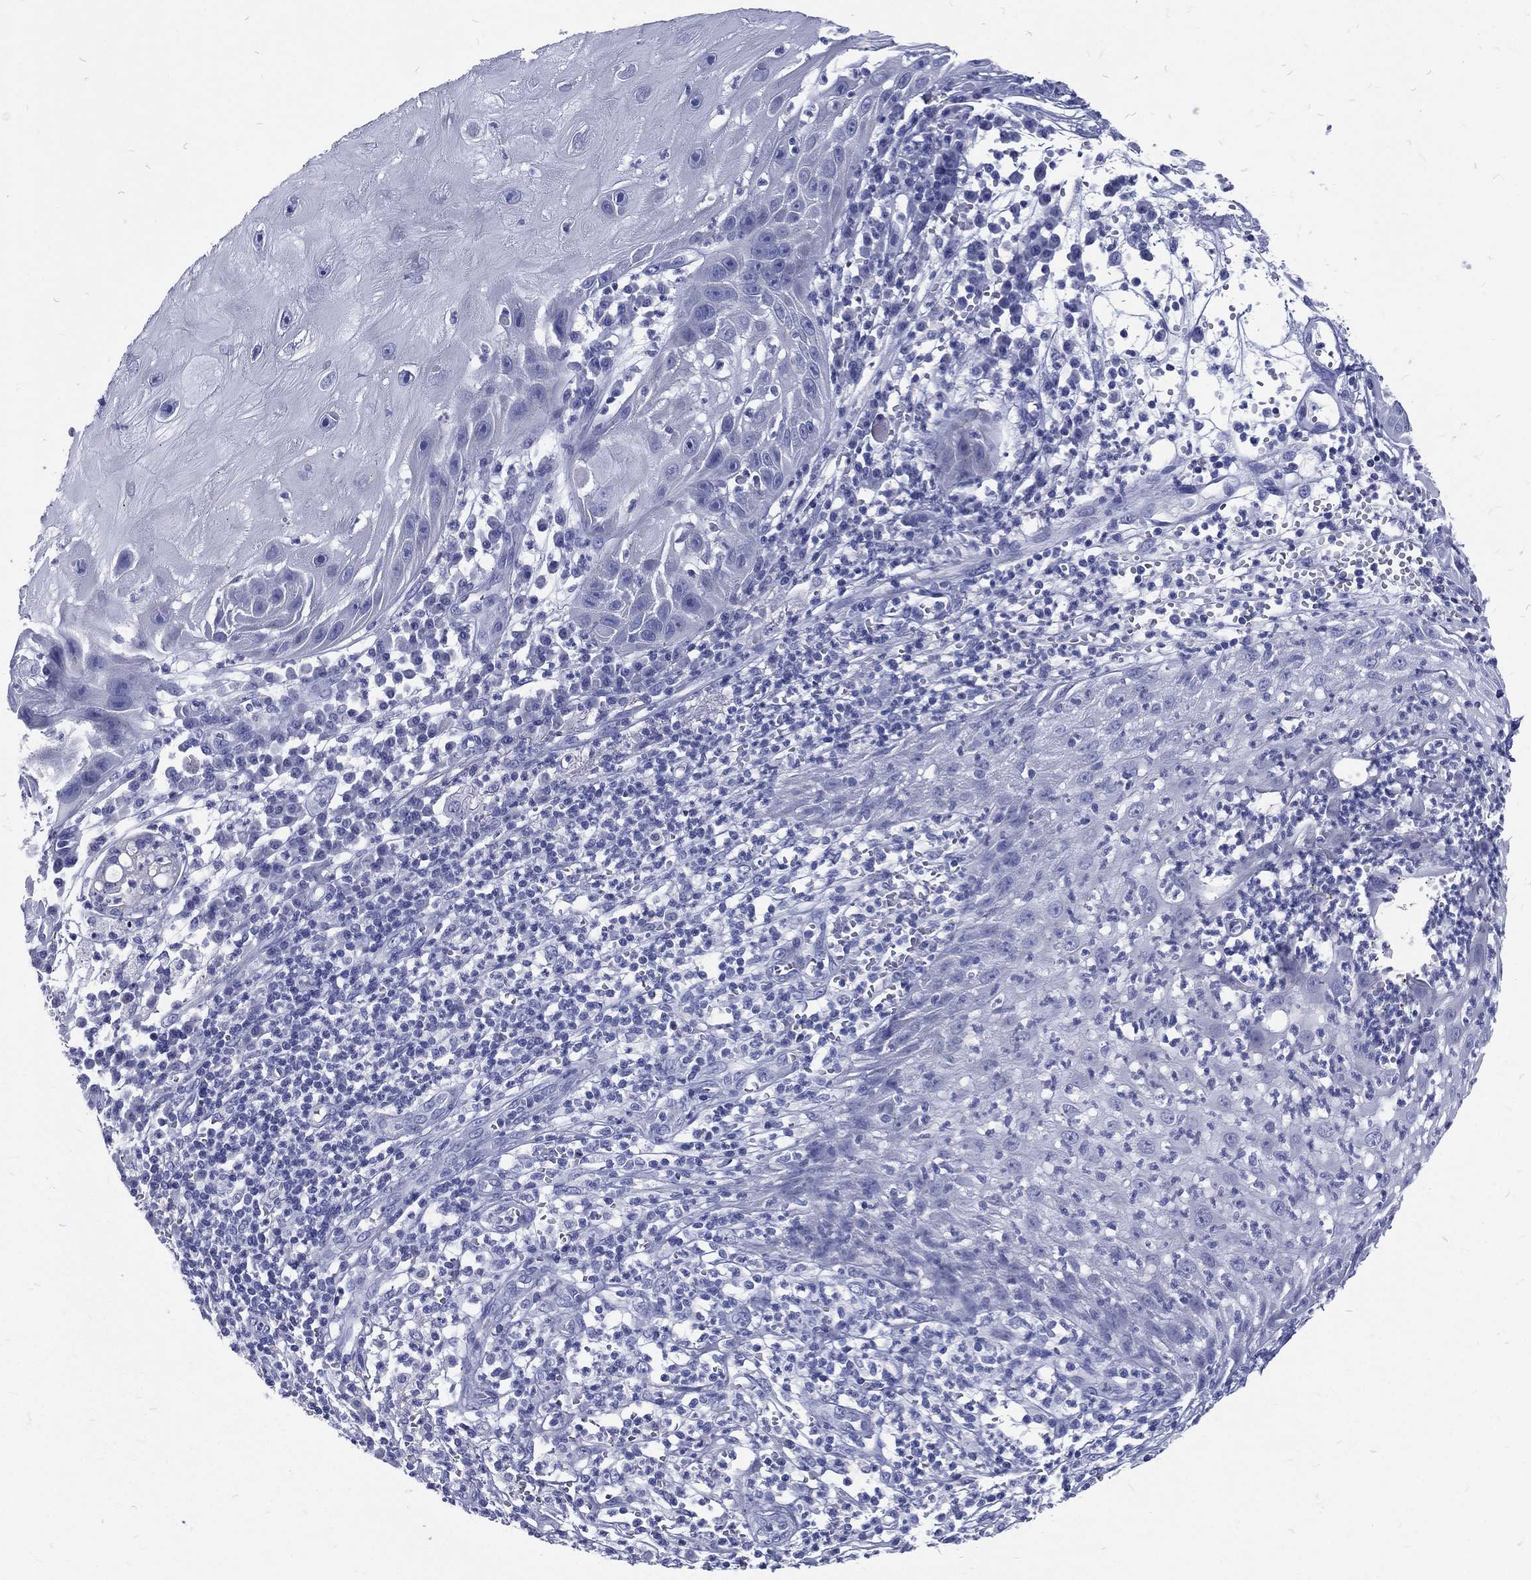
{"staining": {"intensity": "negative", "quantity": "none", "location": "none"}, "tissue": "skin cancer", "cell_type": "Tumor cells", "image_type": "cancer", "snomed": [{"axis": "morphology", "description": "Normal tissue, NOS"}, {"axis": "morphology", "description": "Squamous cell carcinoma, NOS"}, {"axis": "topography", "description": "Skin"}], "caption": "Skin cancer was stained to show a protein in brown. There is no significant expression in tumor cells. Nuclei are stained in blue.", "gene": "RSPH4A", "patient": {"sex": "male", "age": 79}}